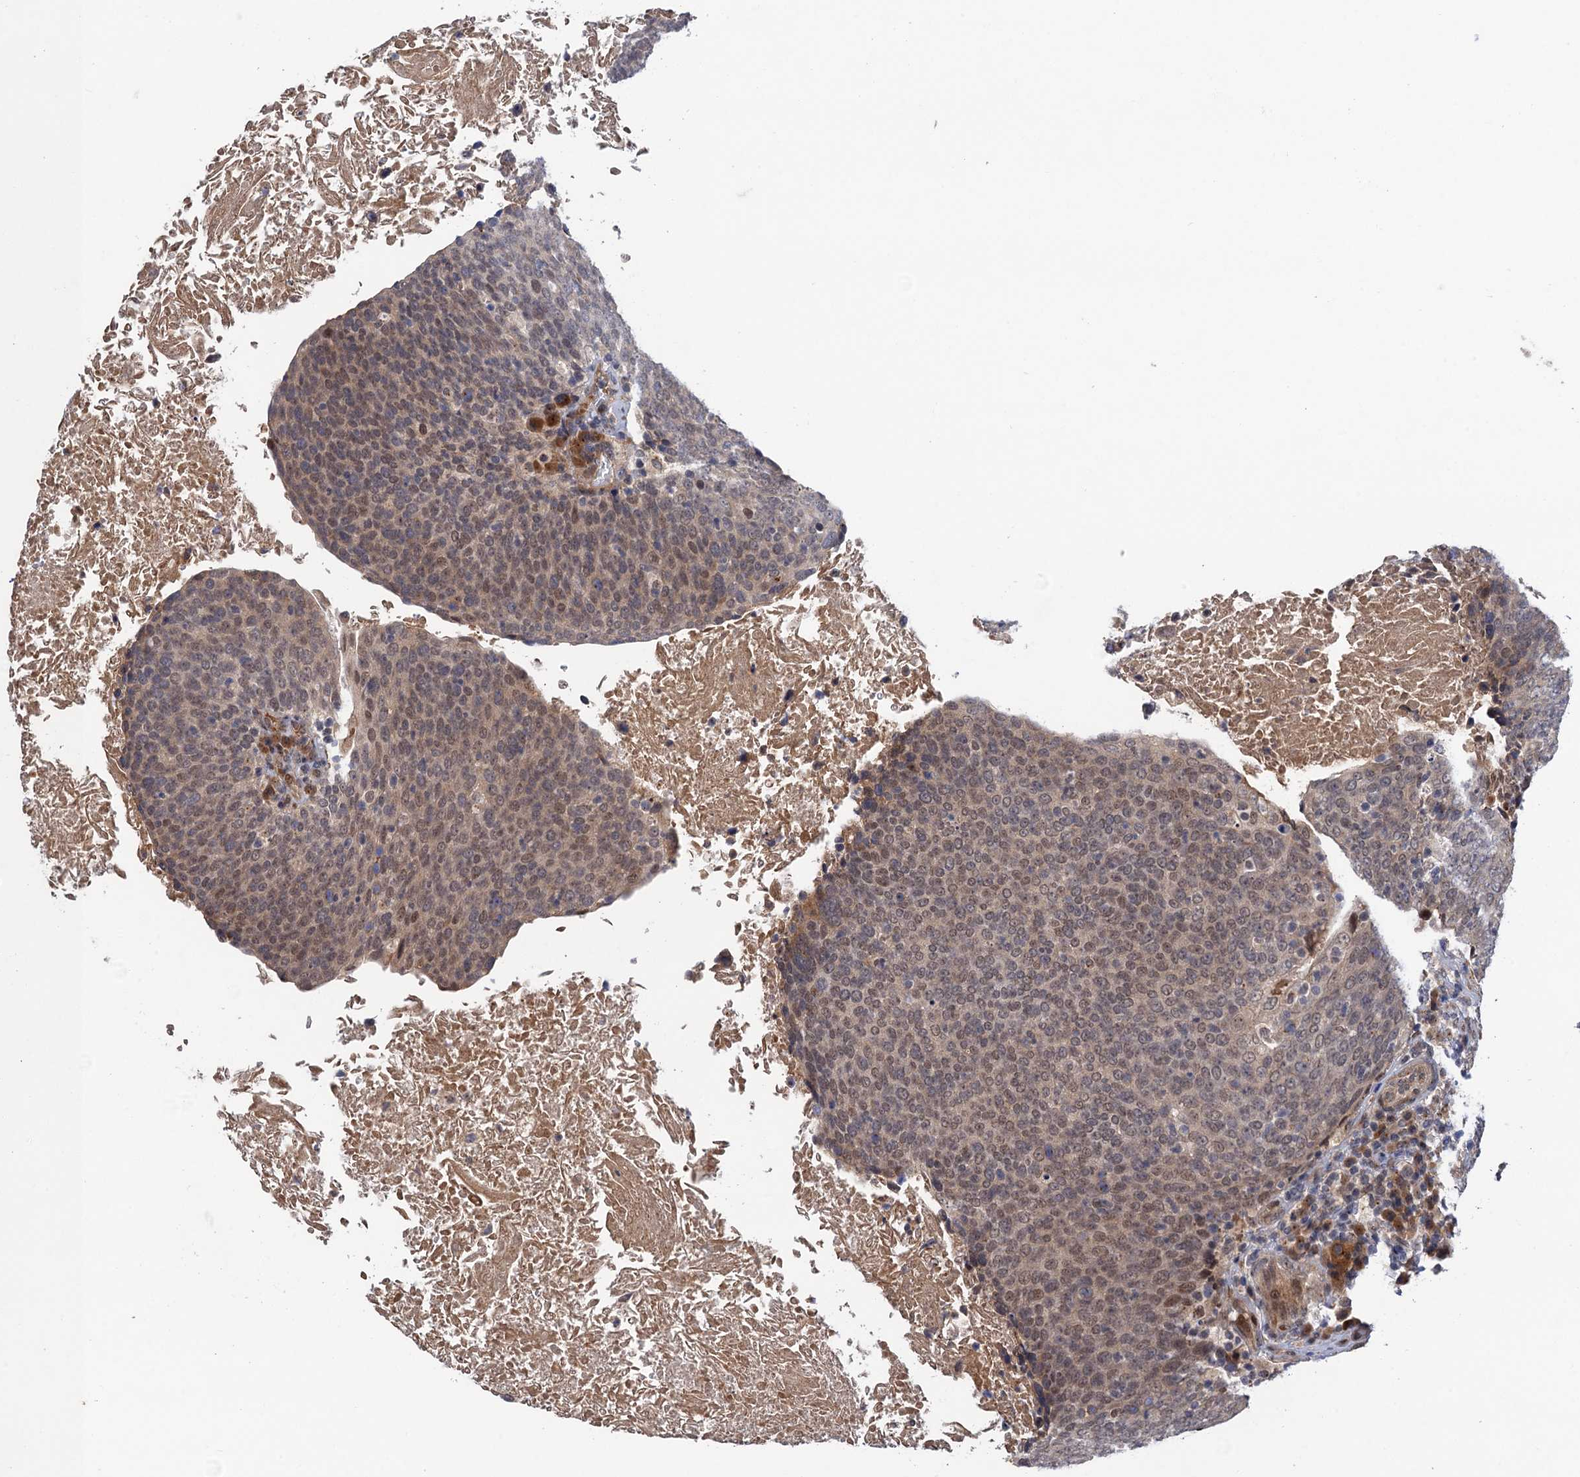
{"staining": {"intensity": "moderate", "quantity": ">75%", "location": "nuclear"}, "tissue": "head and neck cancer", "cell_type": "Tumor cells", "image_type": "cancer", "snomed": [{"axis": "morphology", "description": "Squamous cell carcinoma, NOS"}, {"axis": "morphology", "description": "Squamous cell carcinoma, metastatic, NOS"}, {"axis": "topography", "description": "Lymph node"}, {"axis": "topography", "description": "Head-Neck"}], "caption": "Human head and neck cancer (squamous cell carcinoma) stained with a protein marker displays moderate staining in tumor cells.", "gene": "NEK8", "patient": {"sex": "male", "age": 62}}